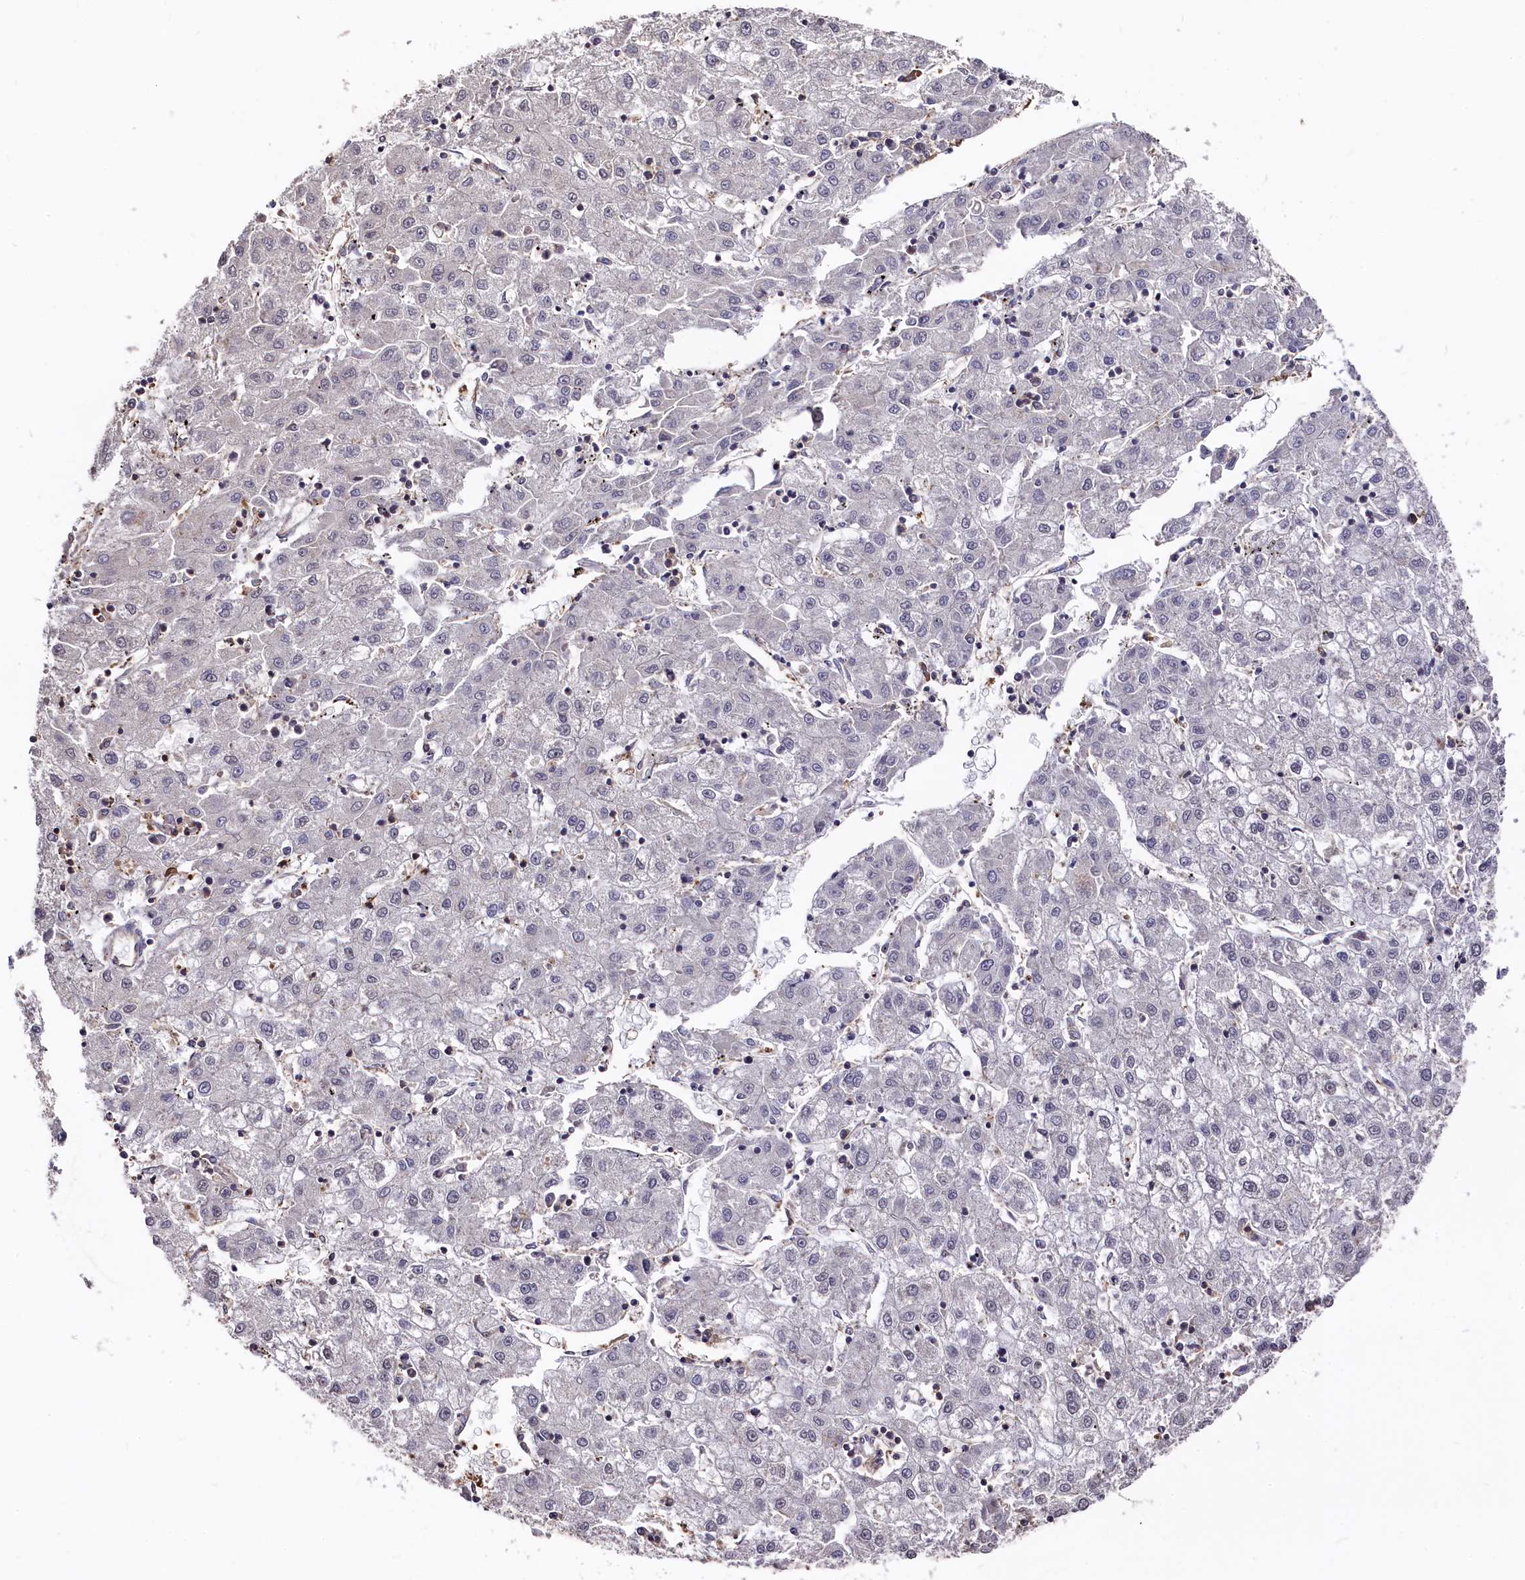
{"staining": {"intensity": "negative", "quantity": "none", "location": "none"}, "tissue": "liver cancer", "cell_type": "Tumor cells", "image_type": "cancer", "snomed": [{"axis": "morphology", "description": "Carcinoma, Hepatocellular, NOS"}, {"axis": "topography", "description": "Liver"}], "caption": "This is a image of IHC staining of liver hepatocellular carcinoma, which shows no positivity in tumor cells.", "gene": "PLEKHO2", "patient": {"sex": "male", "age": 72}}